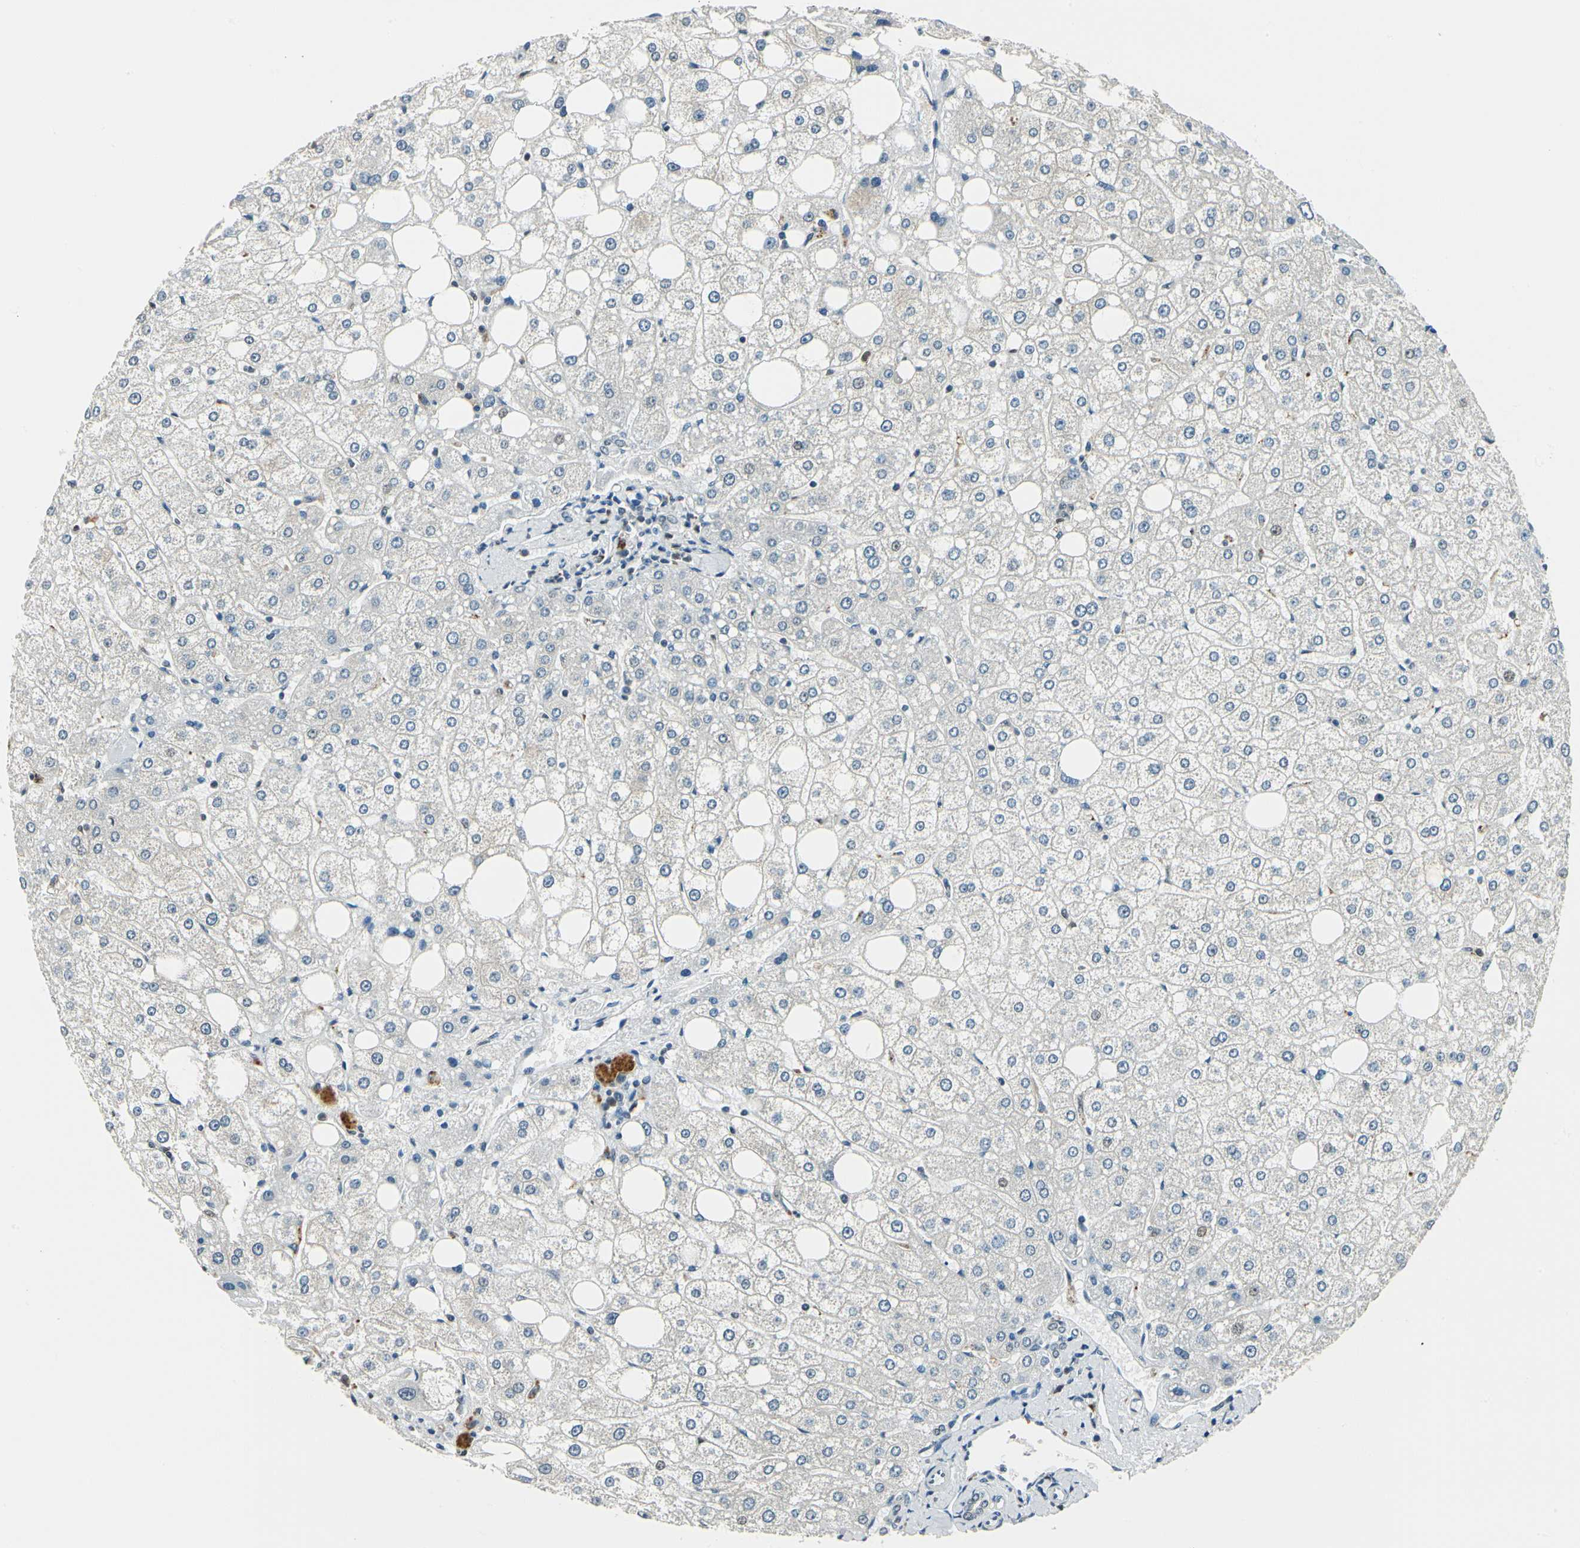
{"staining": {"intensity": "negative", "quantity": "none", "location": "none"}, "tissue": "liver", "cell_type": "Cholangiocytes", "image_type": "normal", "snomed": [{"axis": "morphology", "description": "Normal tissue, NOS"}, {"axis": "topography", "description": "Liver"}], "caption": "A micrograph of liver stained for a protein reveals no brown staining in cholangiocytes. Nuclei are stained in blue.", "gene": "FANCG", "patient": {"sex": "male", "age": 35}}